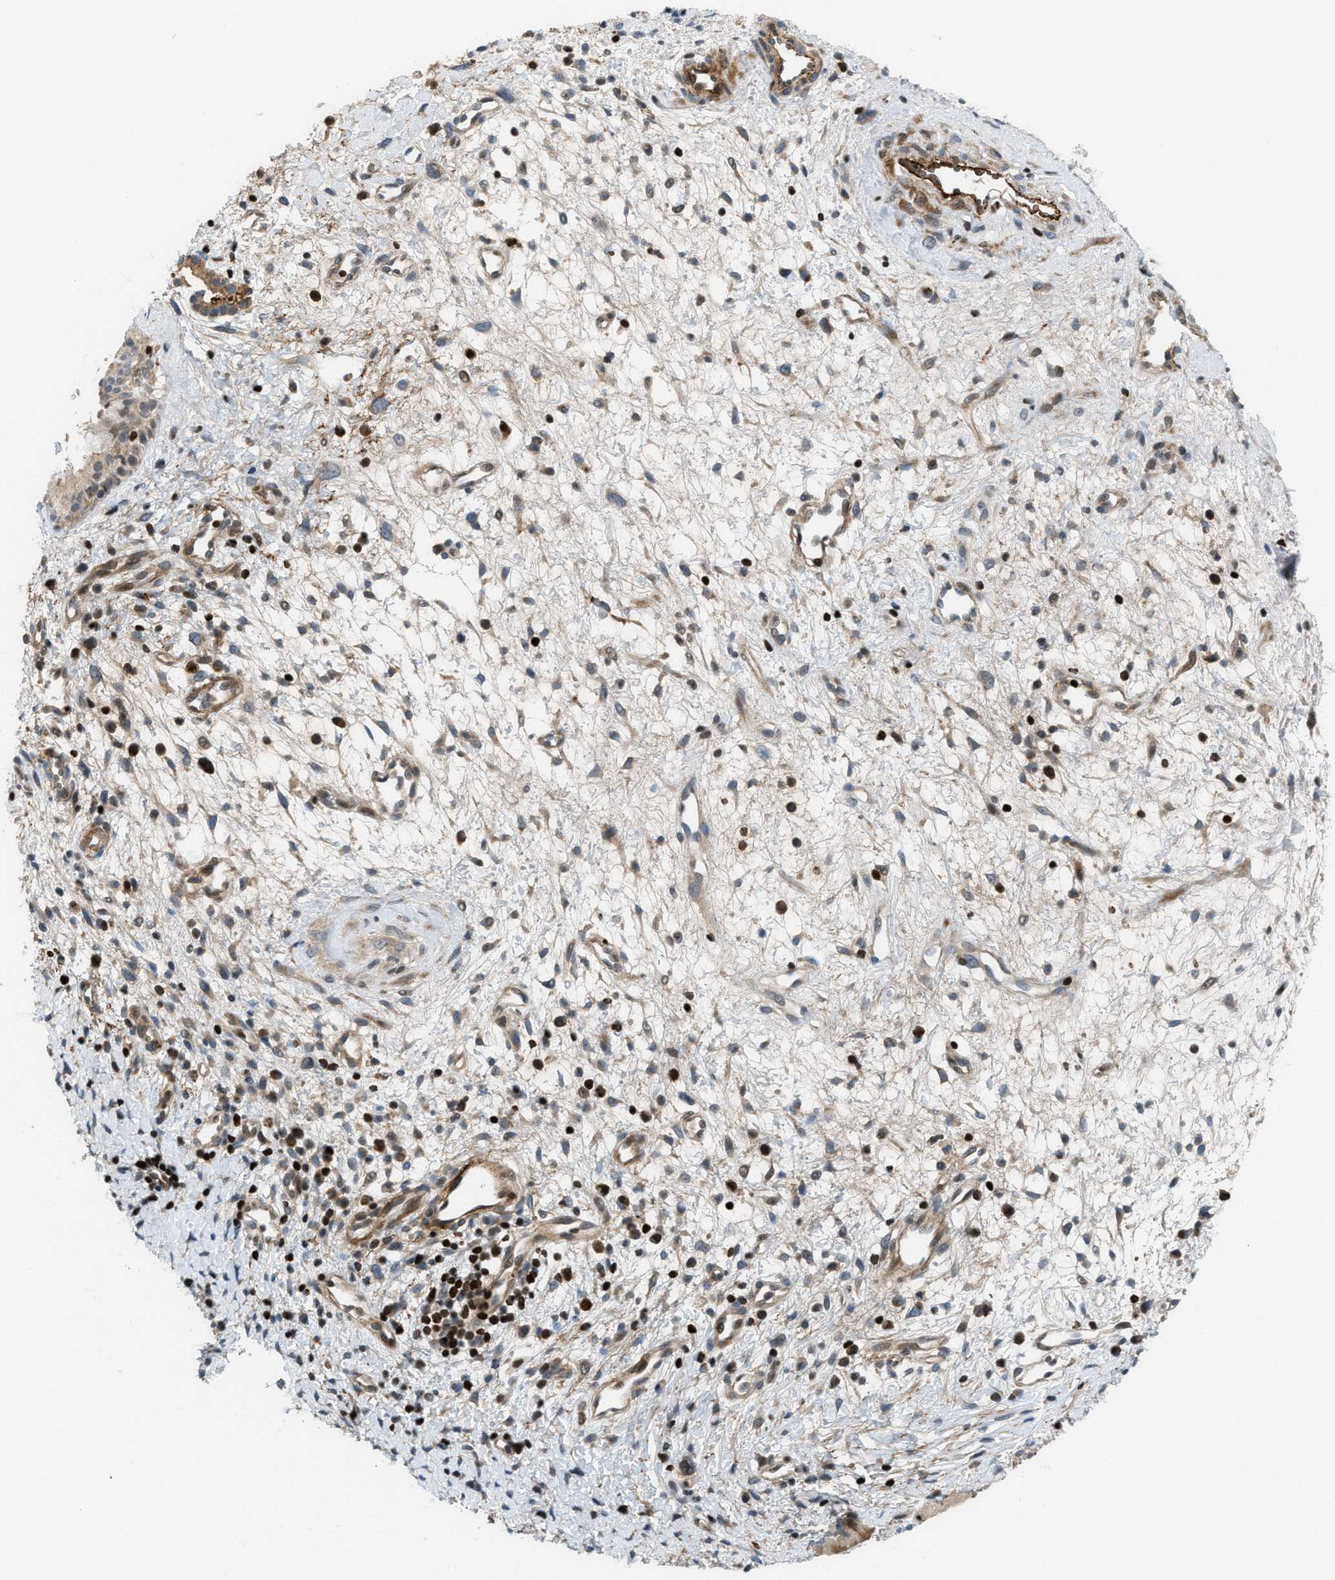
{"staining": {"intensity": "weak", "quantity": "<25%", "location": "cytoplasmic/membranous"}, "tissue": "nasopharynx", "cell_type": "Respiratory epithelial cells", "image_type": "normal", "snomed": [{"axis": "morphology", "description": "Normal tissue, NOS"}, {"axis": "topography", "description": "Nasopharynx"}], "caption": "Nasopharynx stained for a protein using IHC displays no expression respiratory epithelial cells.", "gene": "ZNF276", "patient": {"sex": "male", "age": 22}}